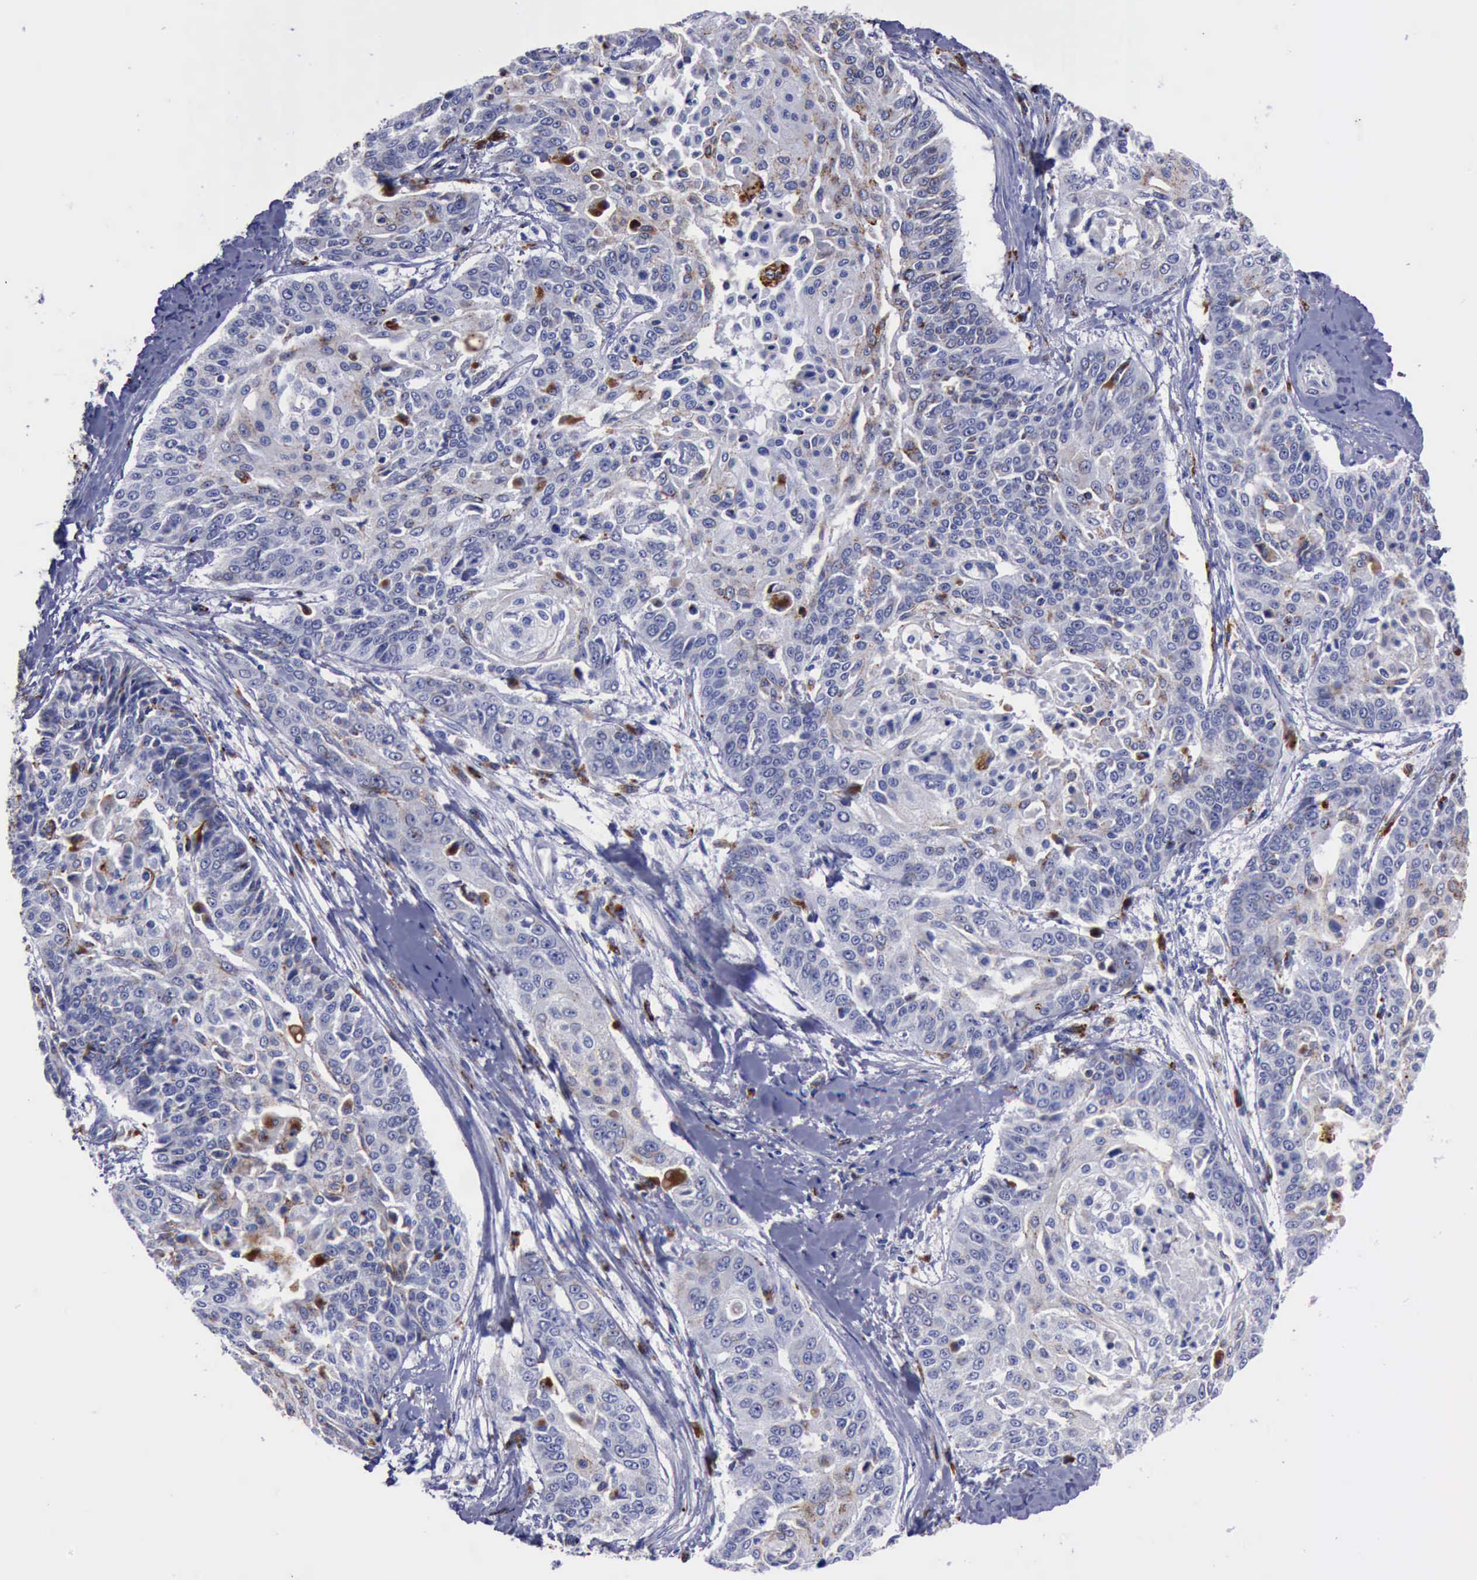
{"staining": {"intensity": "moderate", "quantity": "<25%", "location": "cytoplasmic/membranous,nuclear"}, "tissue": "cervical cancer", "cell_type": "Tumor cells", "image_type": "cancer", "snomed": [{"axis": "morphology", "description": "Squamous cell carcinoma, NOS"}, {"axis": "topography", "description": "Cervix"}], "caption": "Cervical cancer tissue displays moderate cytoplasmic/membranous and nuclear positivity in about <25% of tumor cells", "gene": "CTSD", "patient": {"sex": "female", "age": 64}}